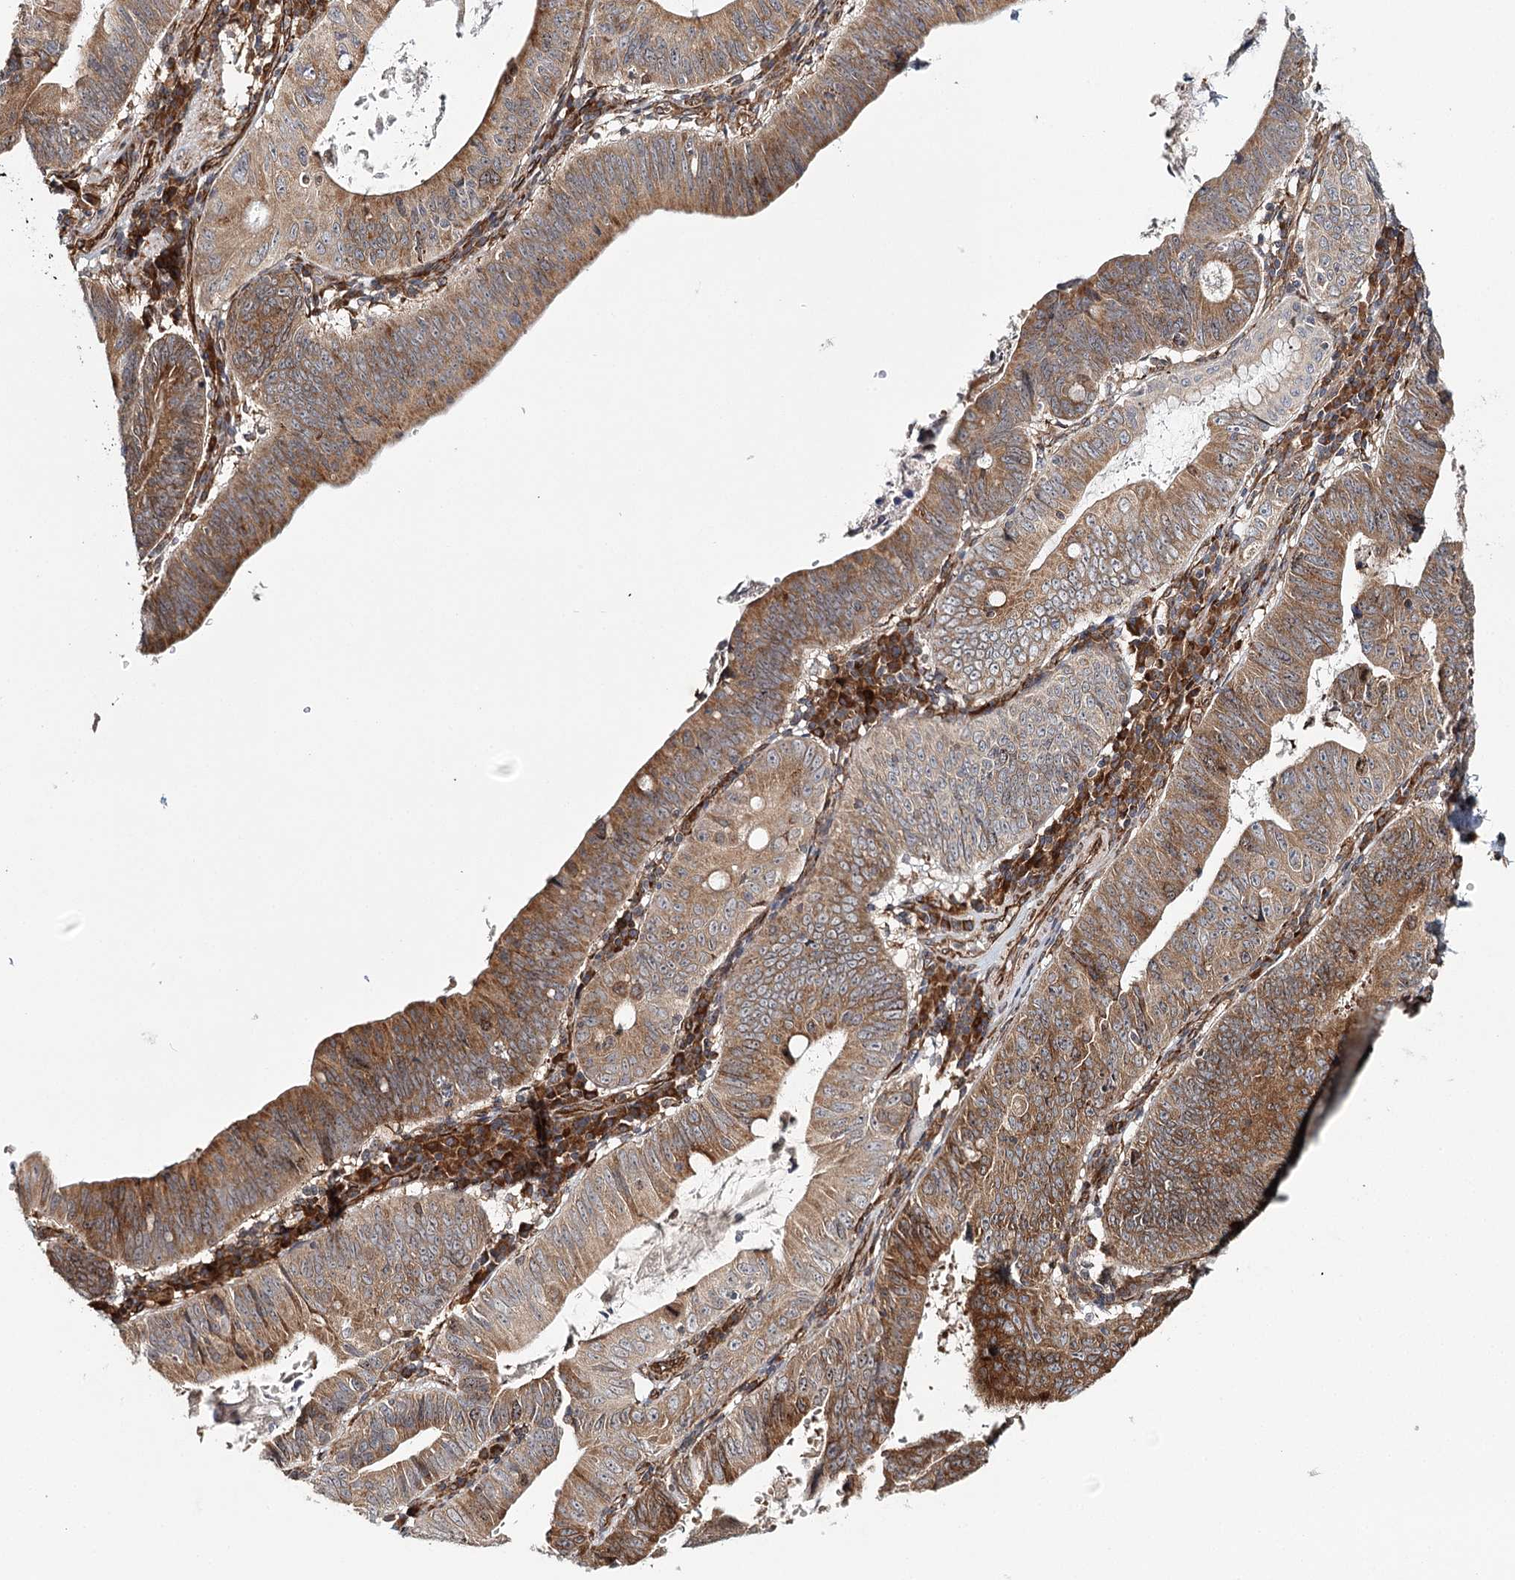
{"staining": {"intensity": "strong", "quantity": ">75%", "location": "cytoplasmic/membranous"}, "tissue": "stomach cancer", "cell_type": "Tumor cells", "image_type": "cancer", "snomed": [{"axis": "morphology", "description": "Adenocarcinoma, NOS"}, {"axis": "topography", "description": "Stomach"}], "caption": "Human stomach adenocarcinoma stained for a protein (brown) displays strong cytoplasmic/membranous positive positivity in about >75% of tumor cells.", "gene": "MKNK1", "patient": {"sex": "male", "age": 59}}